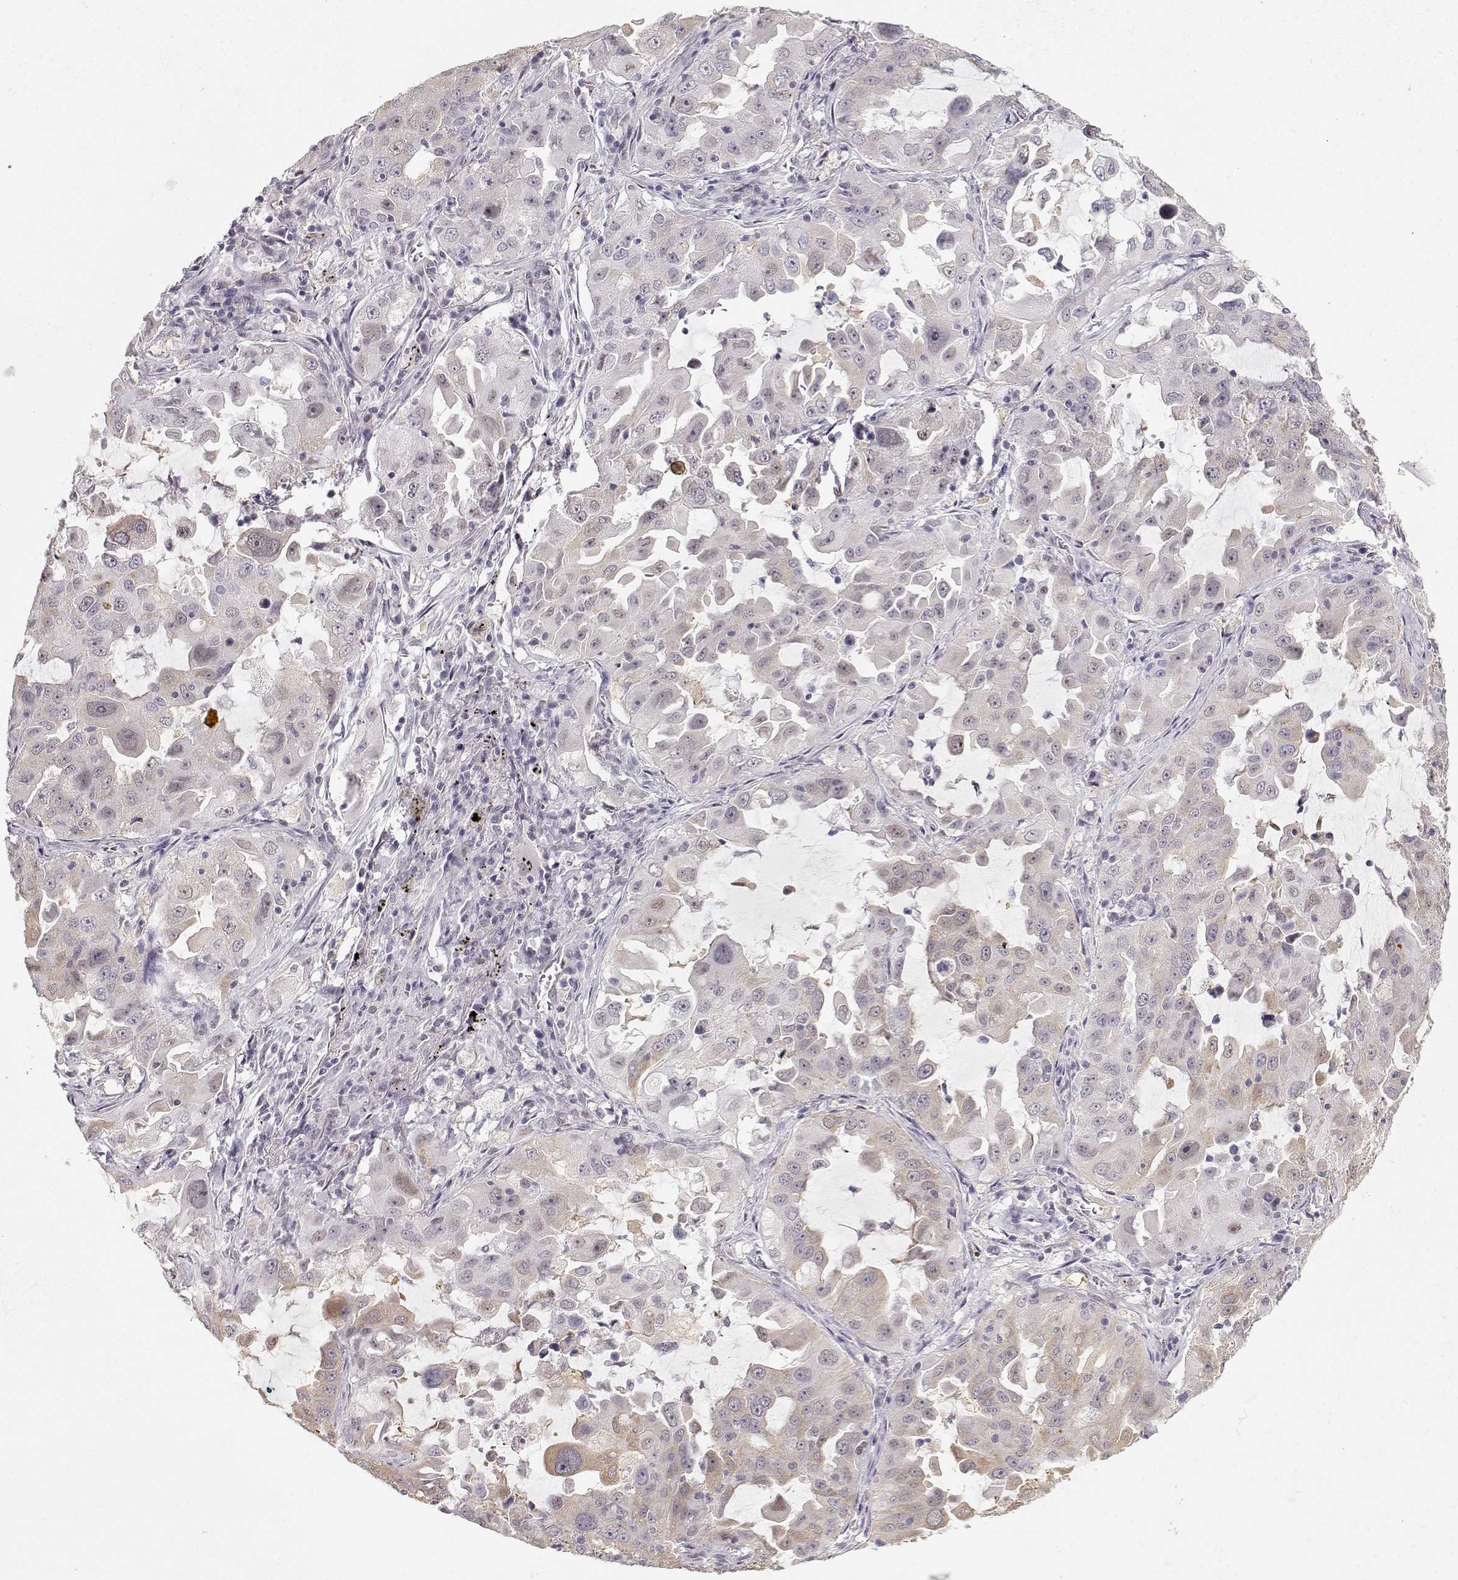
{"staining": {"intensity": "negative", "quantity": "none", "location": "none"}, "tissue": "lung cancer", "cell_type": "Tumor cells", "image_type": "cancer", "snomed": [{"axis": "morphology", "description": "Adenocarcinoma, NOS"}, {"axis": "topography", "description": "Lung"}], "caption": "Tumor cells are negative for protein expression in human adenocarcinoma (lung).", "gene": "TEPP", "patient": {"sex": "female", "age": 61}}